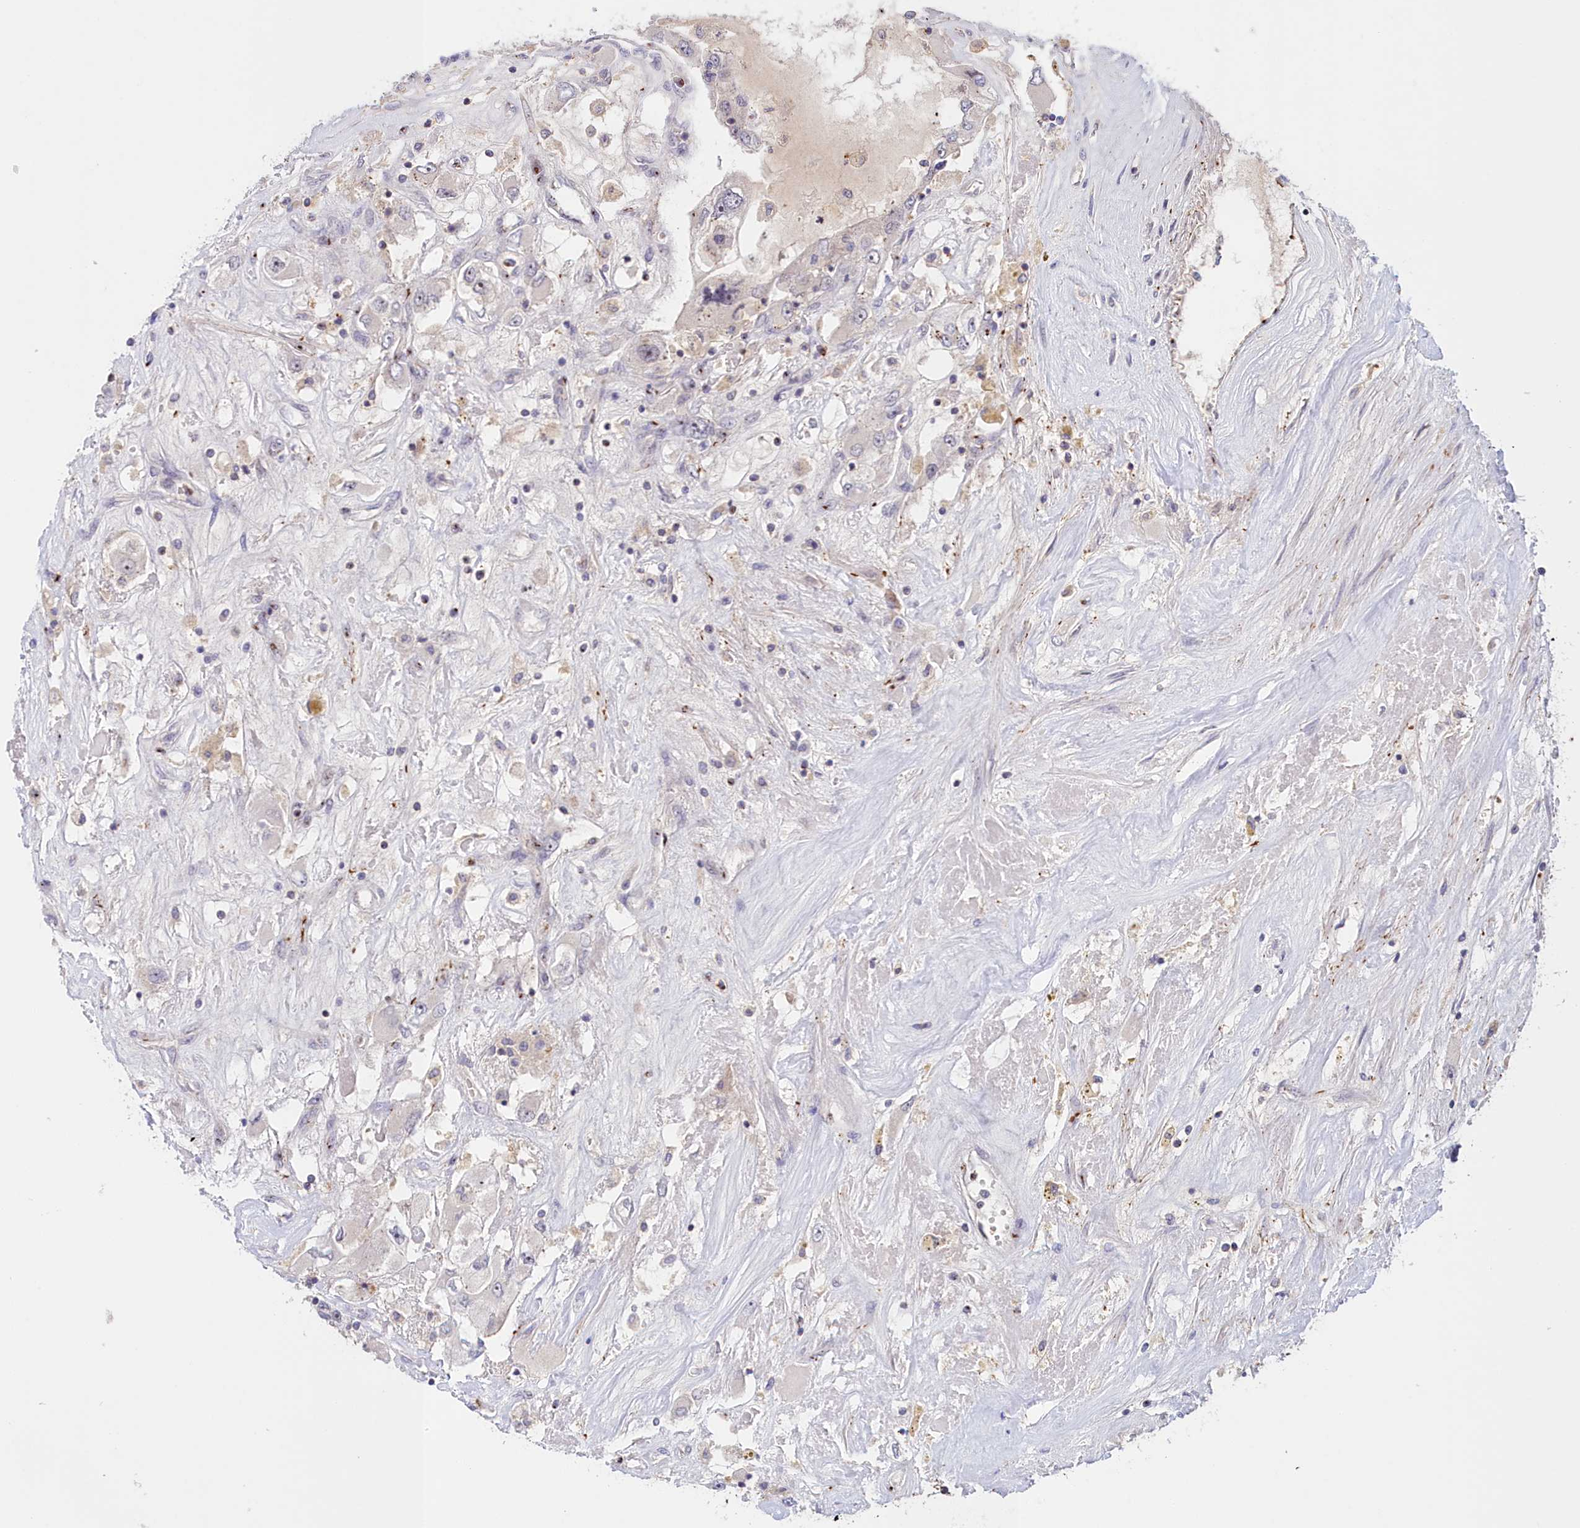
{"staining": {"intensity": "negative", "quantity": "none", "location": "none"}, "tissue": "renal cancer", "cell_type": "Tumor cells", "image_type": "cancer", "snomed": [{"axis": "morphology", "description": "Adenocarcinoma, NOS"}, {"axis": "topography", "description": "Kidney"}], "caption": "Immunohistochemistry (IHC) of renal cancer reveals no positivity in tumor cells.", "gene": "NEURL4", "patient": {"sex": "female", "age": 52}}